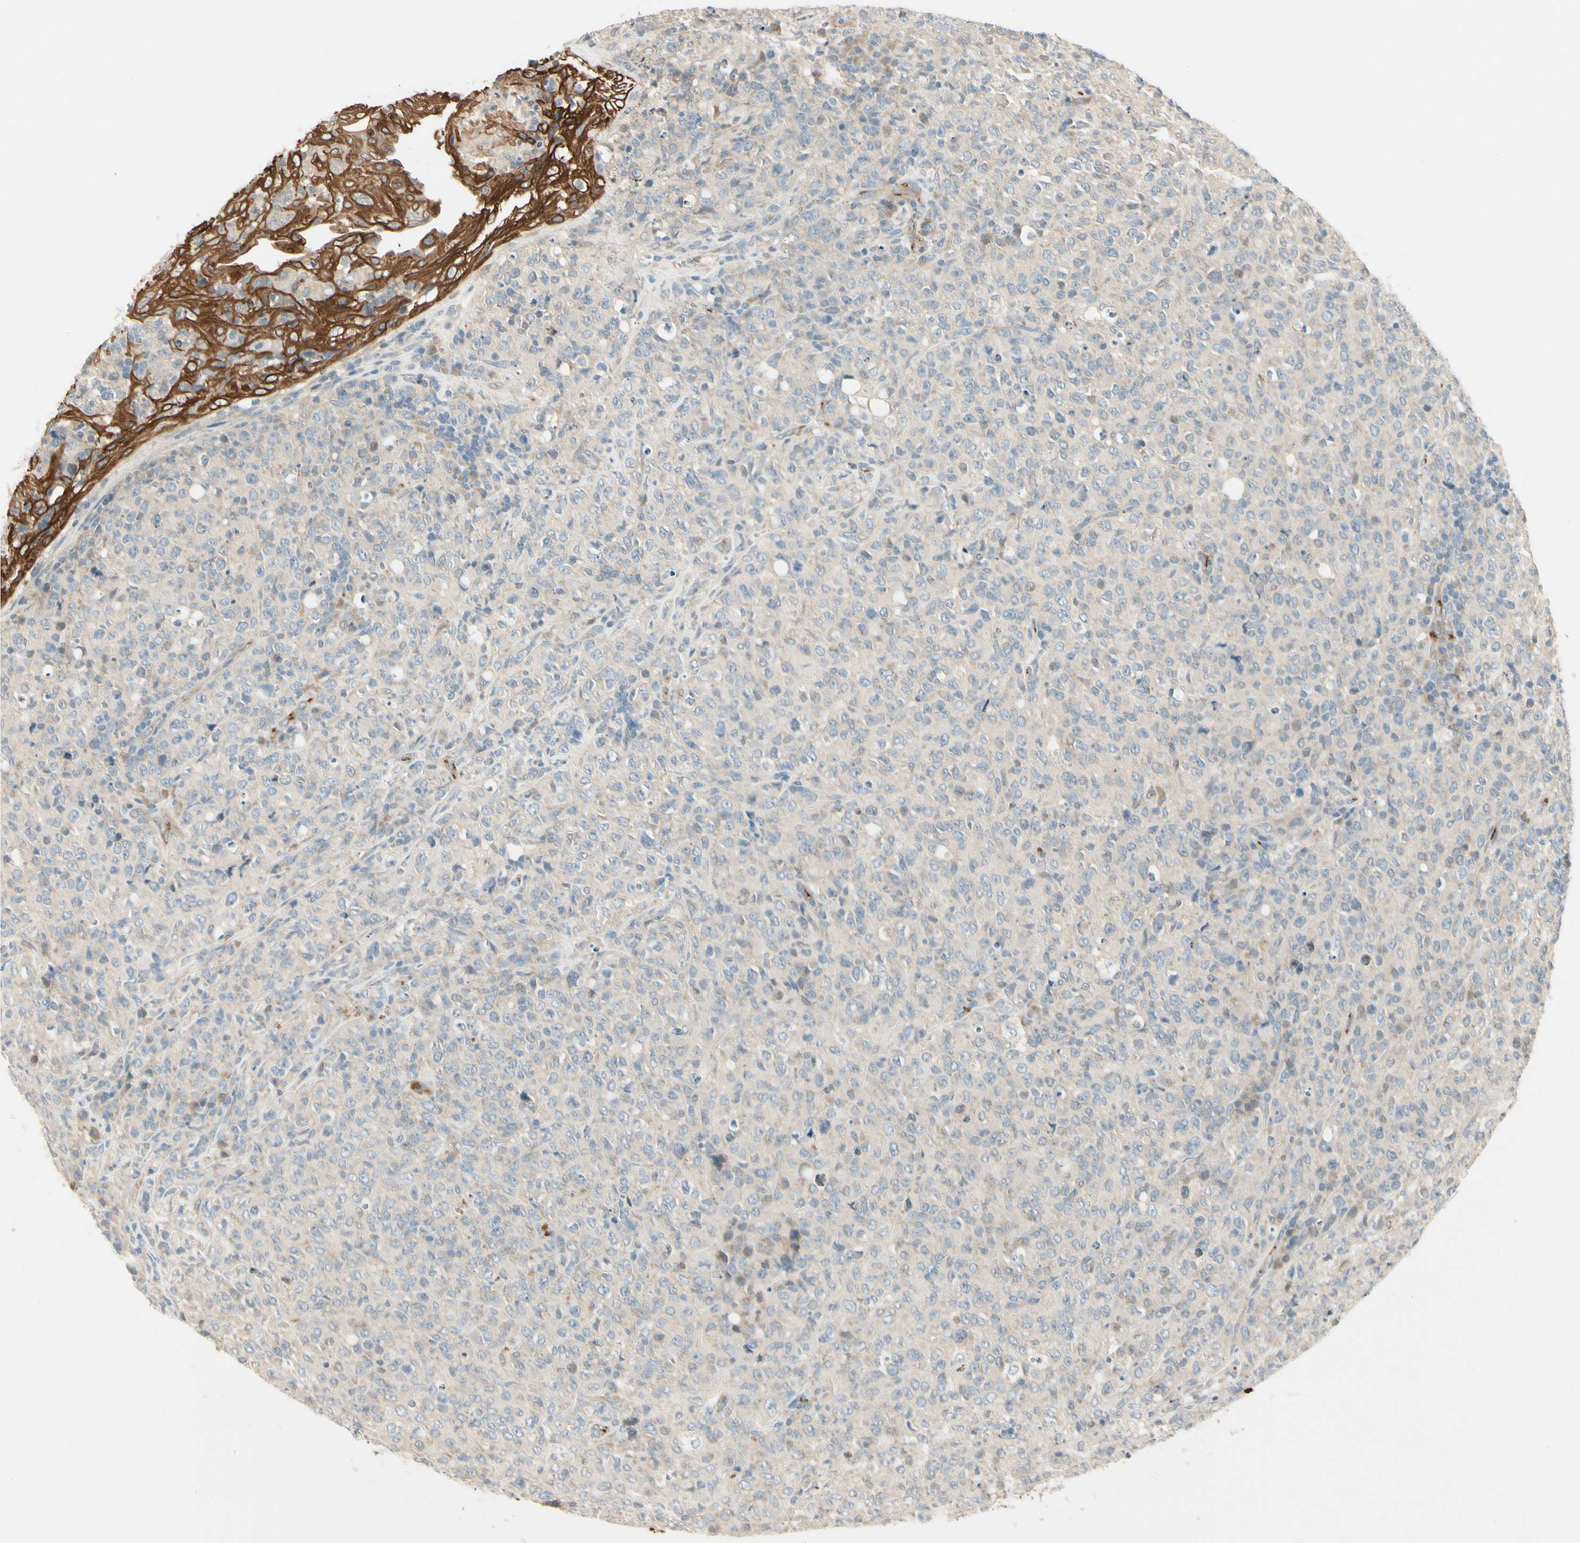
{"staining": {"intensity": "weak", "quantity": "<25%", "location": "cytoplasmic/membranous"}, "tissue": "lymphoma", "cell_type": "Tumor cells", "image_type": "cancer", "snomed": [{"axis": "morphology", "description": "Malignant lymphoma, non-Hodgkin's type, High grade"}, {"axis": "topography", "description": "Tonsil"}], "caption": "Immunohistochemistry (IHC) of human malignant lymphoma, non-Hodgkin's type (high-grade) shows no positivity in tumor cells. (DAB (3,3'-diaminobenzidine) immunohistochemistry (IHC) visualized using brightfield microscopy, high magnification).", "gene": "MANSC1", "patient": {"sex": "female", "age": 36}}